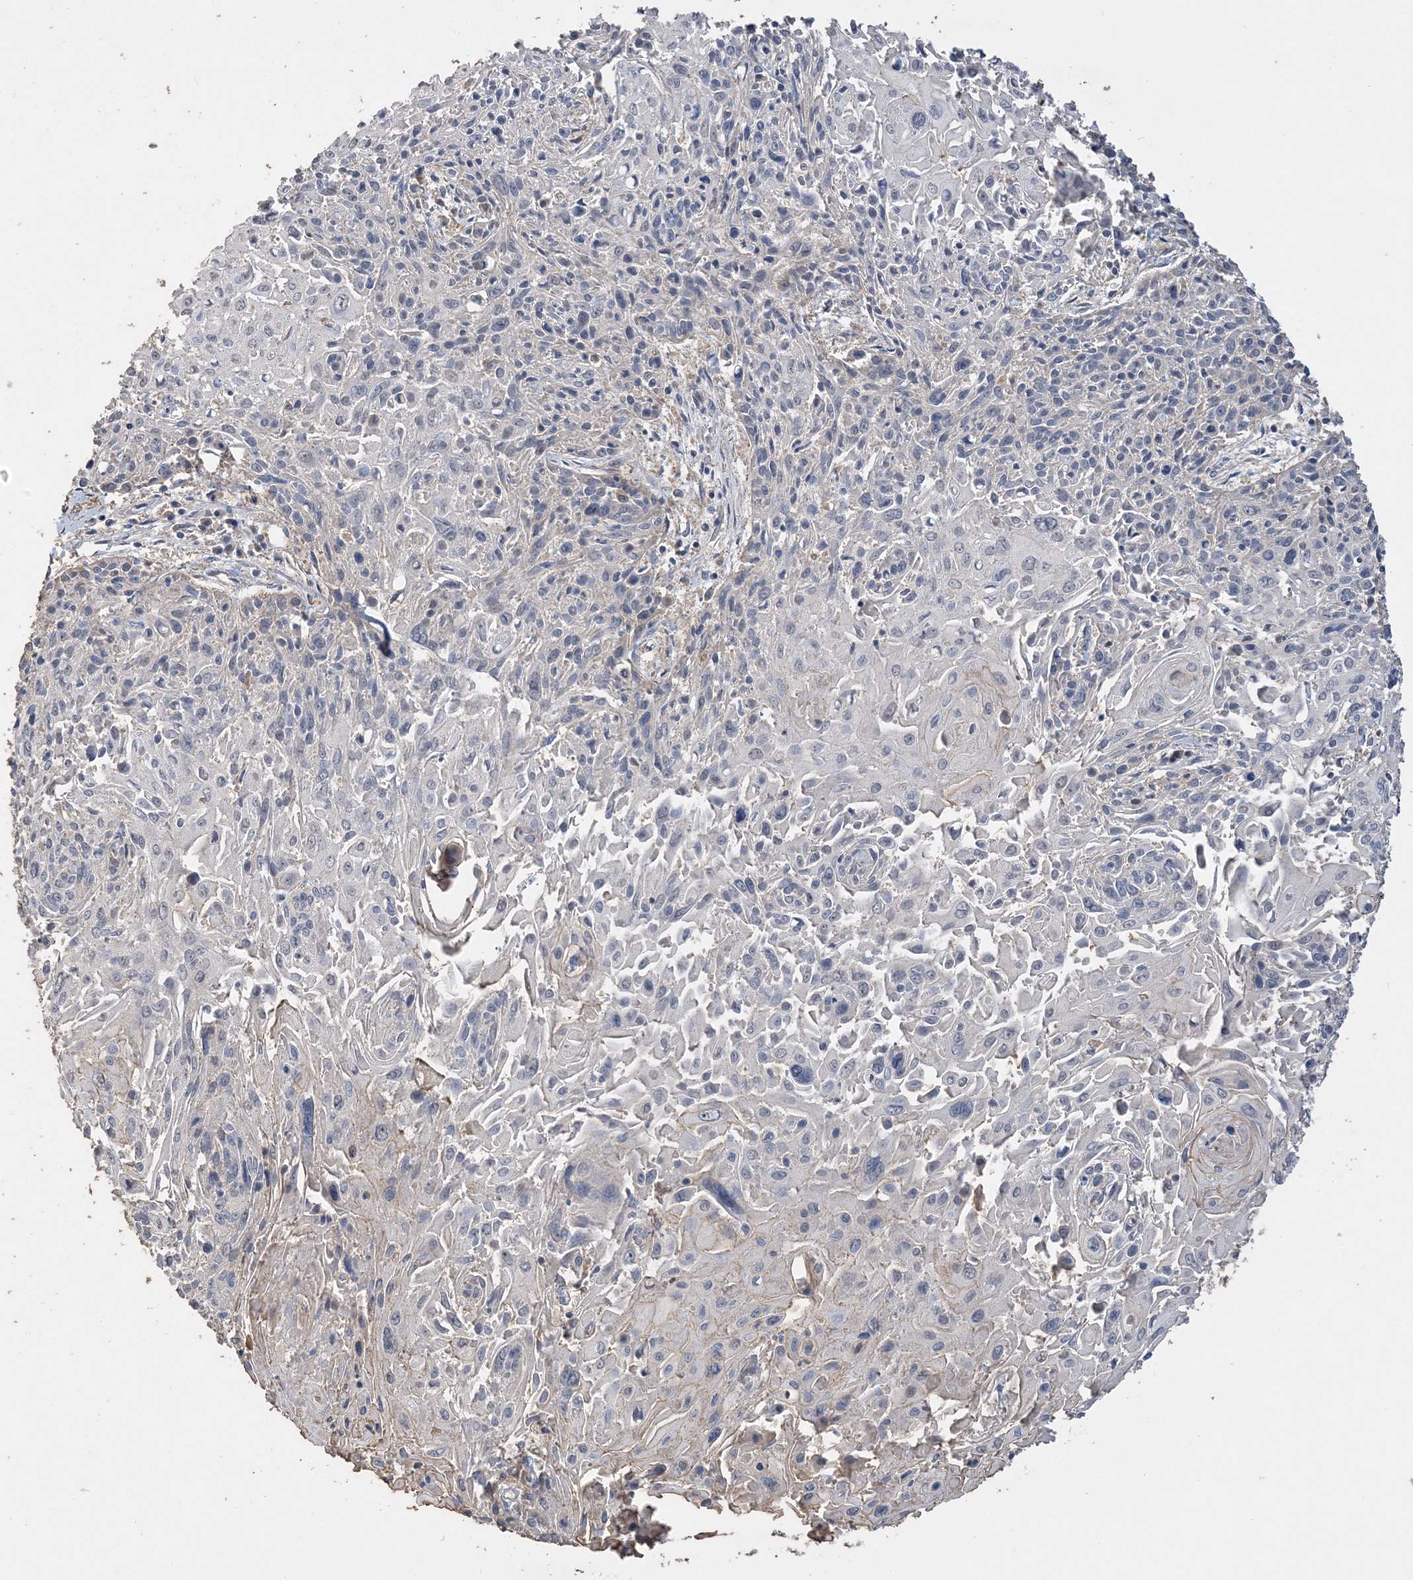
{"staining": {"intensity": "negative", "quantity": "none", "location": "none"}, "tissue": "cervical cancer", "cell_type": "Tumor cells", "image_type": "cancer", "snomed": [{"axis": "morphology", "description": "Squamous cell carcinoma, NOS"}, {"axis": "topography", "description": "Cervix"}], "caption": "DAB immunohistochemical staining of squamous cell carcinoma (cervical) shows no significant staining in tumor cells. (DAB immunohistochemistry (IHC) visualized using brightfield microscopy, high magnification).", "gene": "GRINA", "patient": {"sex": "female", "age": 51}}